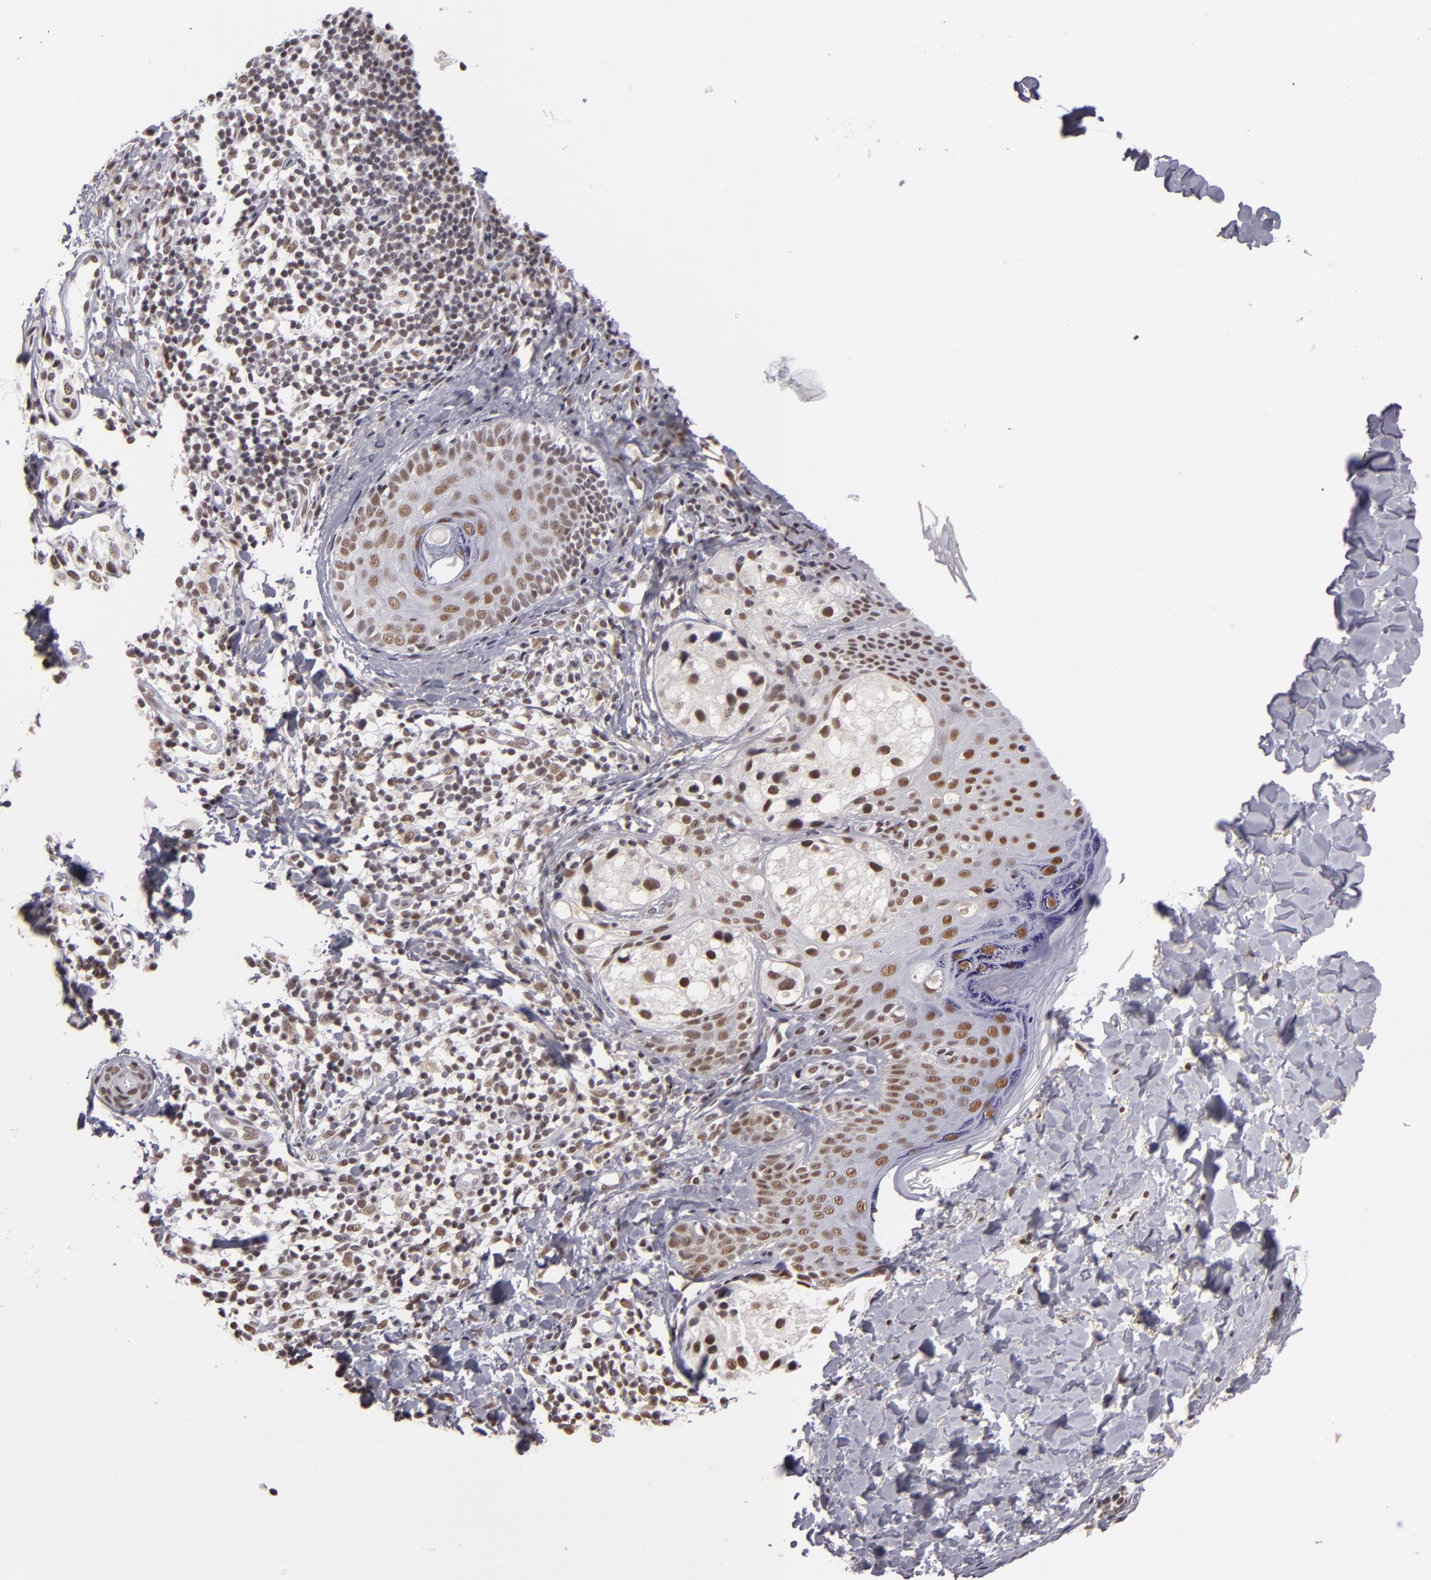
{"staining": {"intensity": "moderate", "quantity": "25%-75%", "location": "nuclear"}, "tissue": "melanoma", "cell_type": "Tumor cells", "image_type": "cancer", "snomed": [{"axis": "morphology", "description": "Malignant melanoma, NOS"}, {"axis": "topography", "description": "Skin"}], "caption": "This photomicrograph reveals immunohistochemistry (IHC) staining of human melanoma, with medium moderate nuclear expression in about 25%-75% of tumor cells.", "gene": "INTS6", "patient": {"sex": "male", "age": 23}}